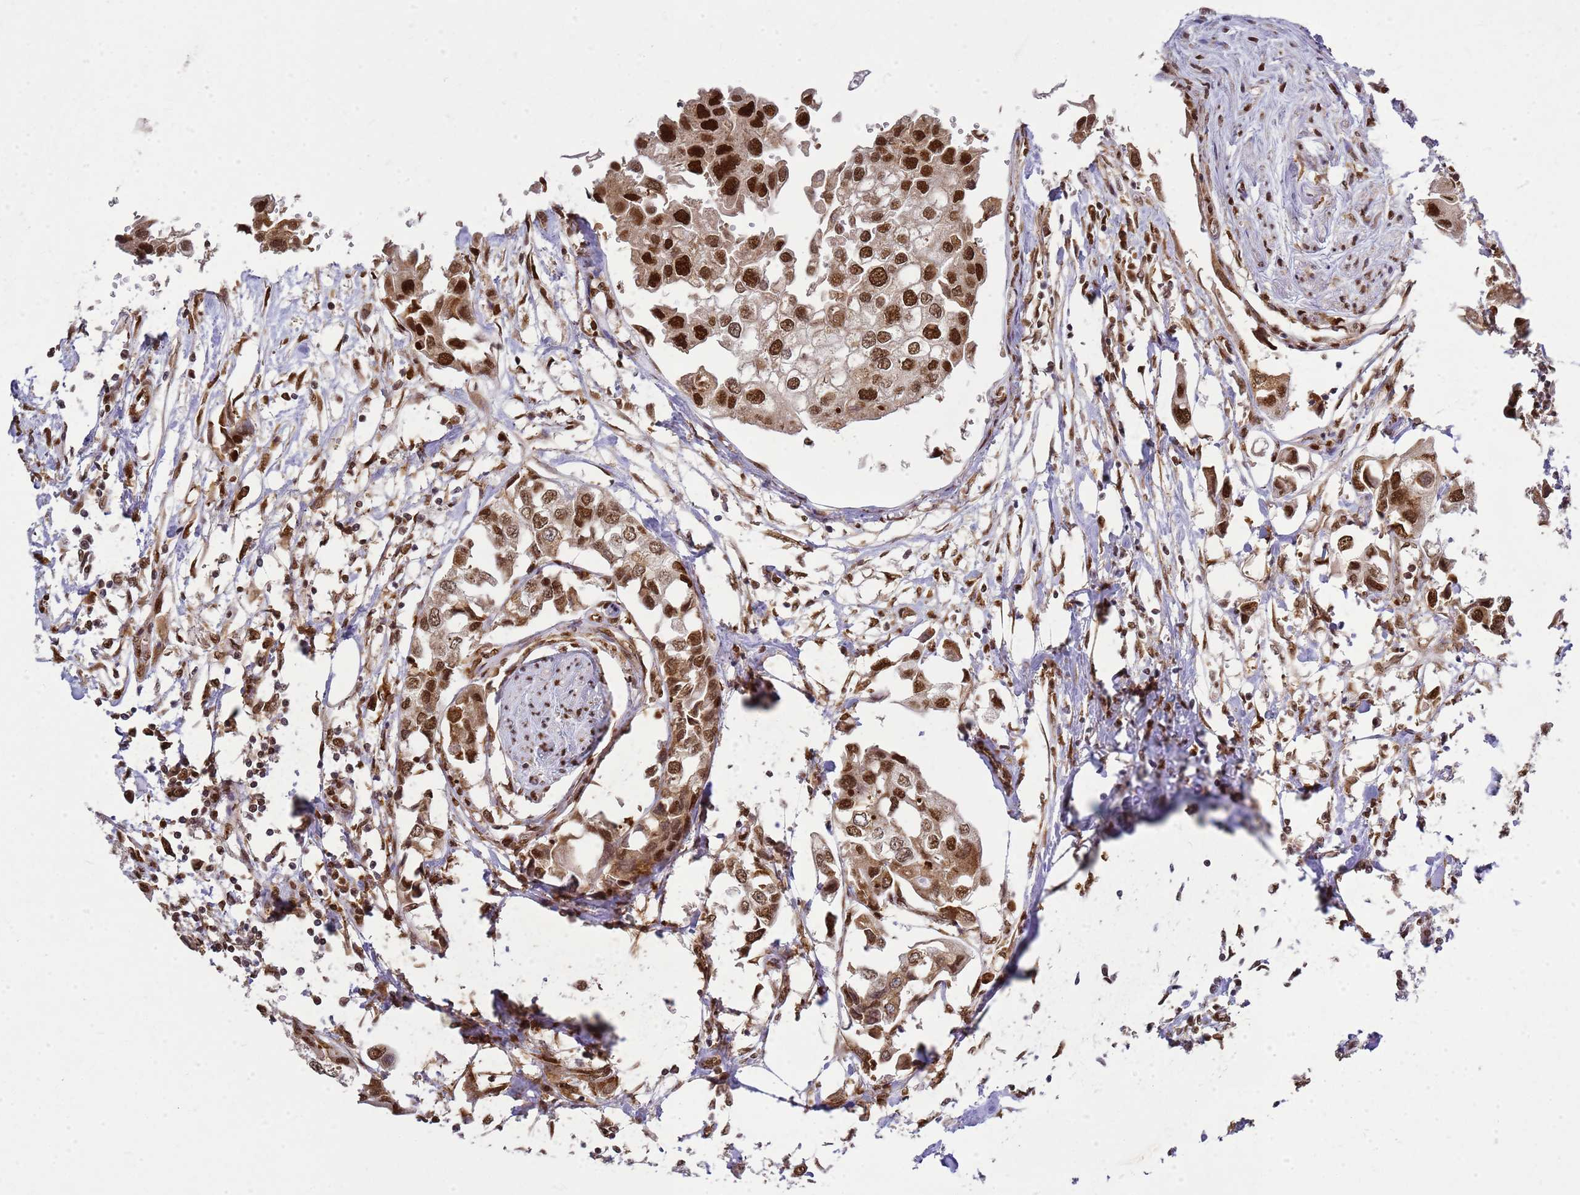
{"staining": {"intensity": "strong", "quantity": ">75%", "location": "nuclear"}, "tissue": "urothelial cancer", "cell_type": "Tumor cells", "image_type": "cancer", "snomed": [{"axis": "morphology", "description": "Urothelial carcinoma, High grade"}, {"axis": "topography", "description": "Urinary bladder"}], "caption": "Urothelial carcinoma (high-grade) was stained to show a protein in brown. There is high levels of strong nuclear positivity in about >75% of tumor cells.", "gene": "APEX1", "patient": {"sex": "male", "age": 64}}